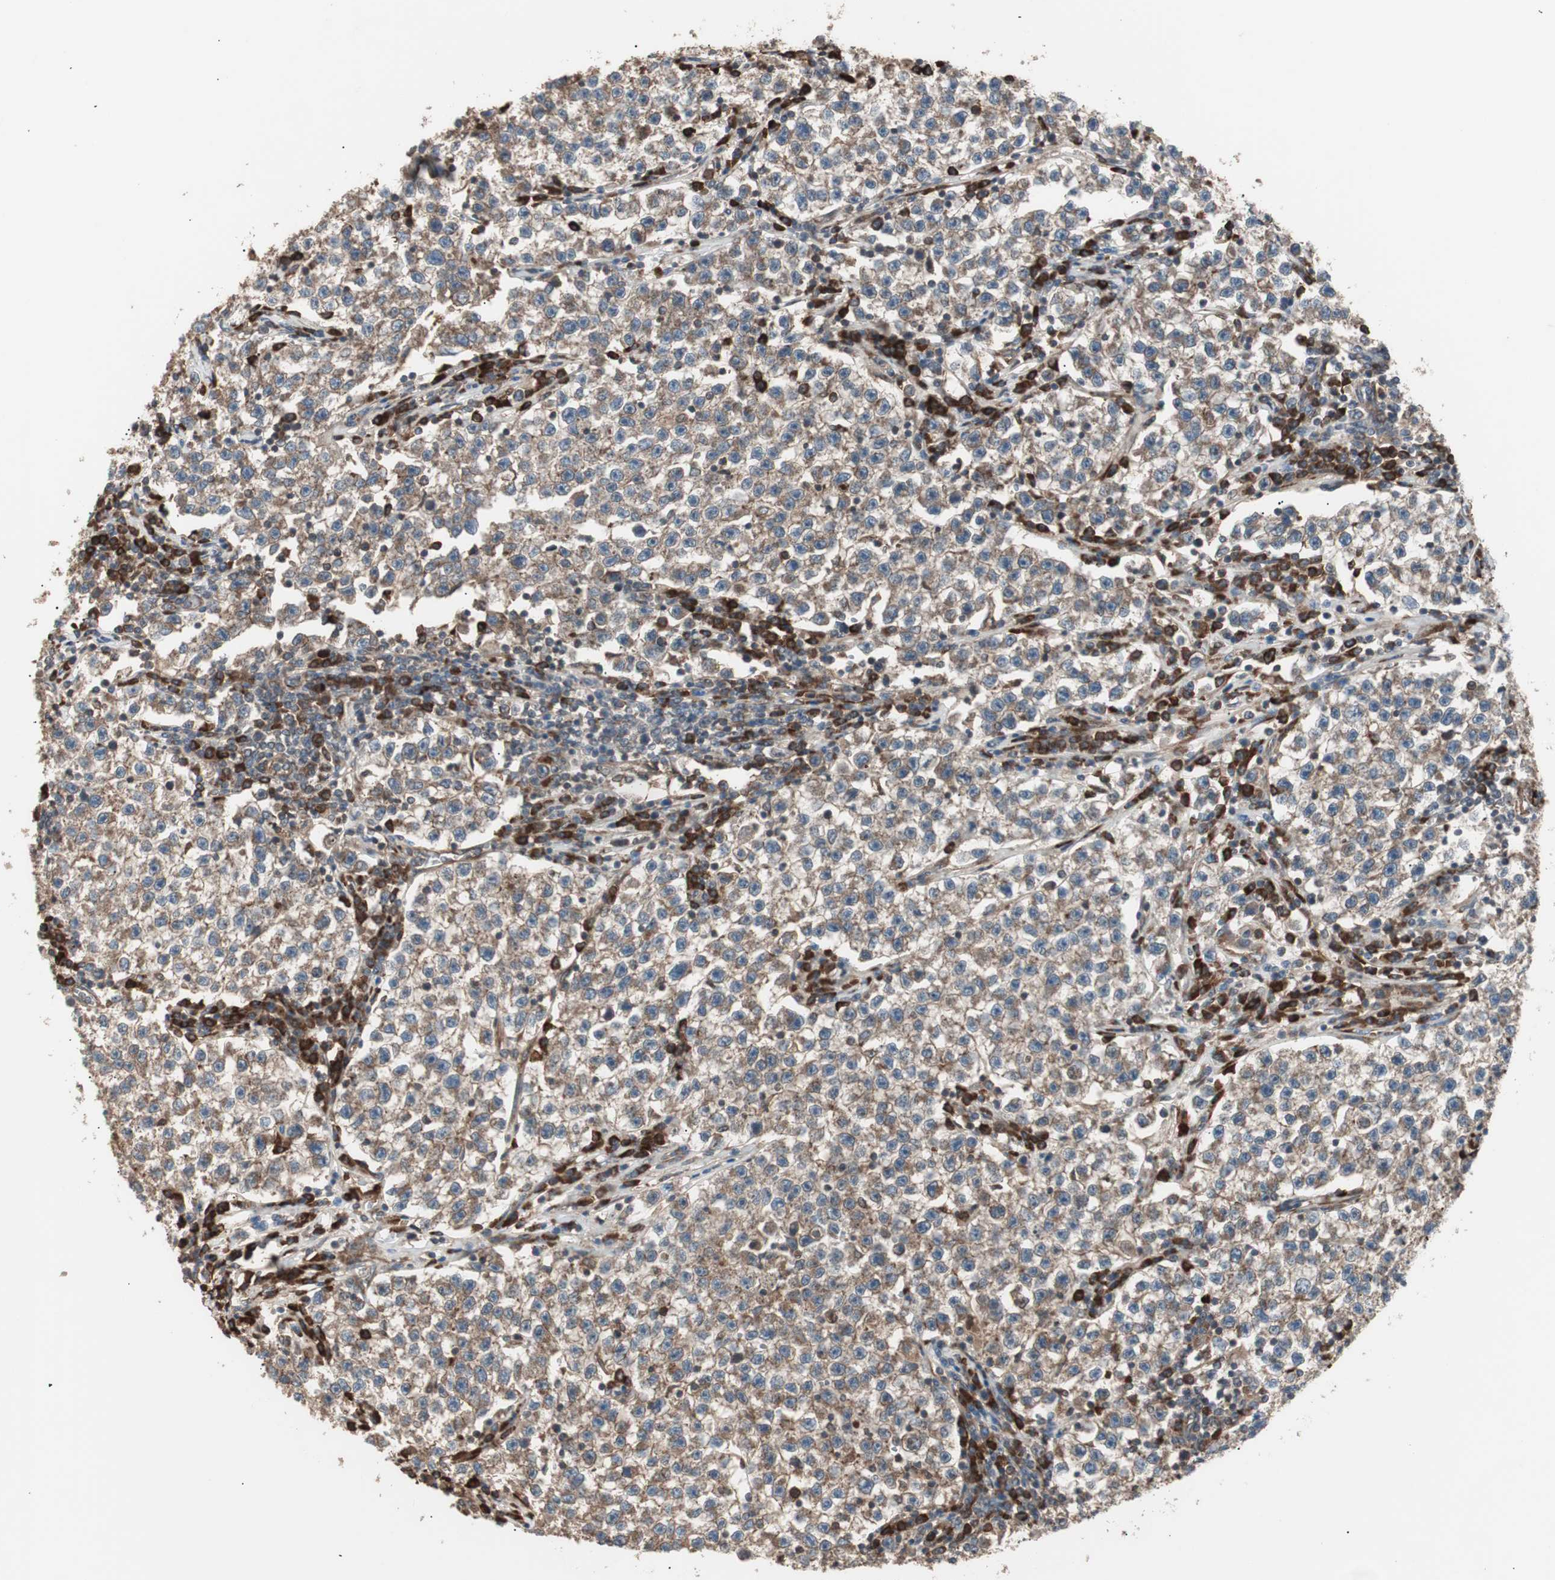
{"staining": {"intensity": "moderate", "quantity": ">75%", "location": "cytoplasmic/membranous"}, "tissue": "testis cancer", "cell_type": "Tumor cells", "image_type": "cancer", "snomed": [{"axis": "morphology", "description": "Seminoma, NOS"}, {"axis": "topography", "description": "Testis"}], "caption": "A medium amount of moderate cytoplasmic/membranous positivity is present in about >75% of tumor cells in testis seminoma tissue.", "gene": "LZTS1", "patient": {"sex": "male", "age": 22}}